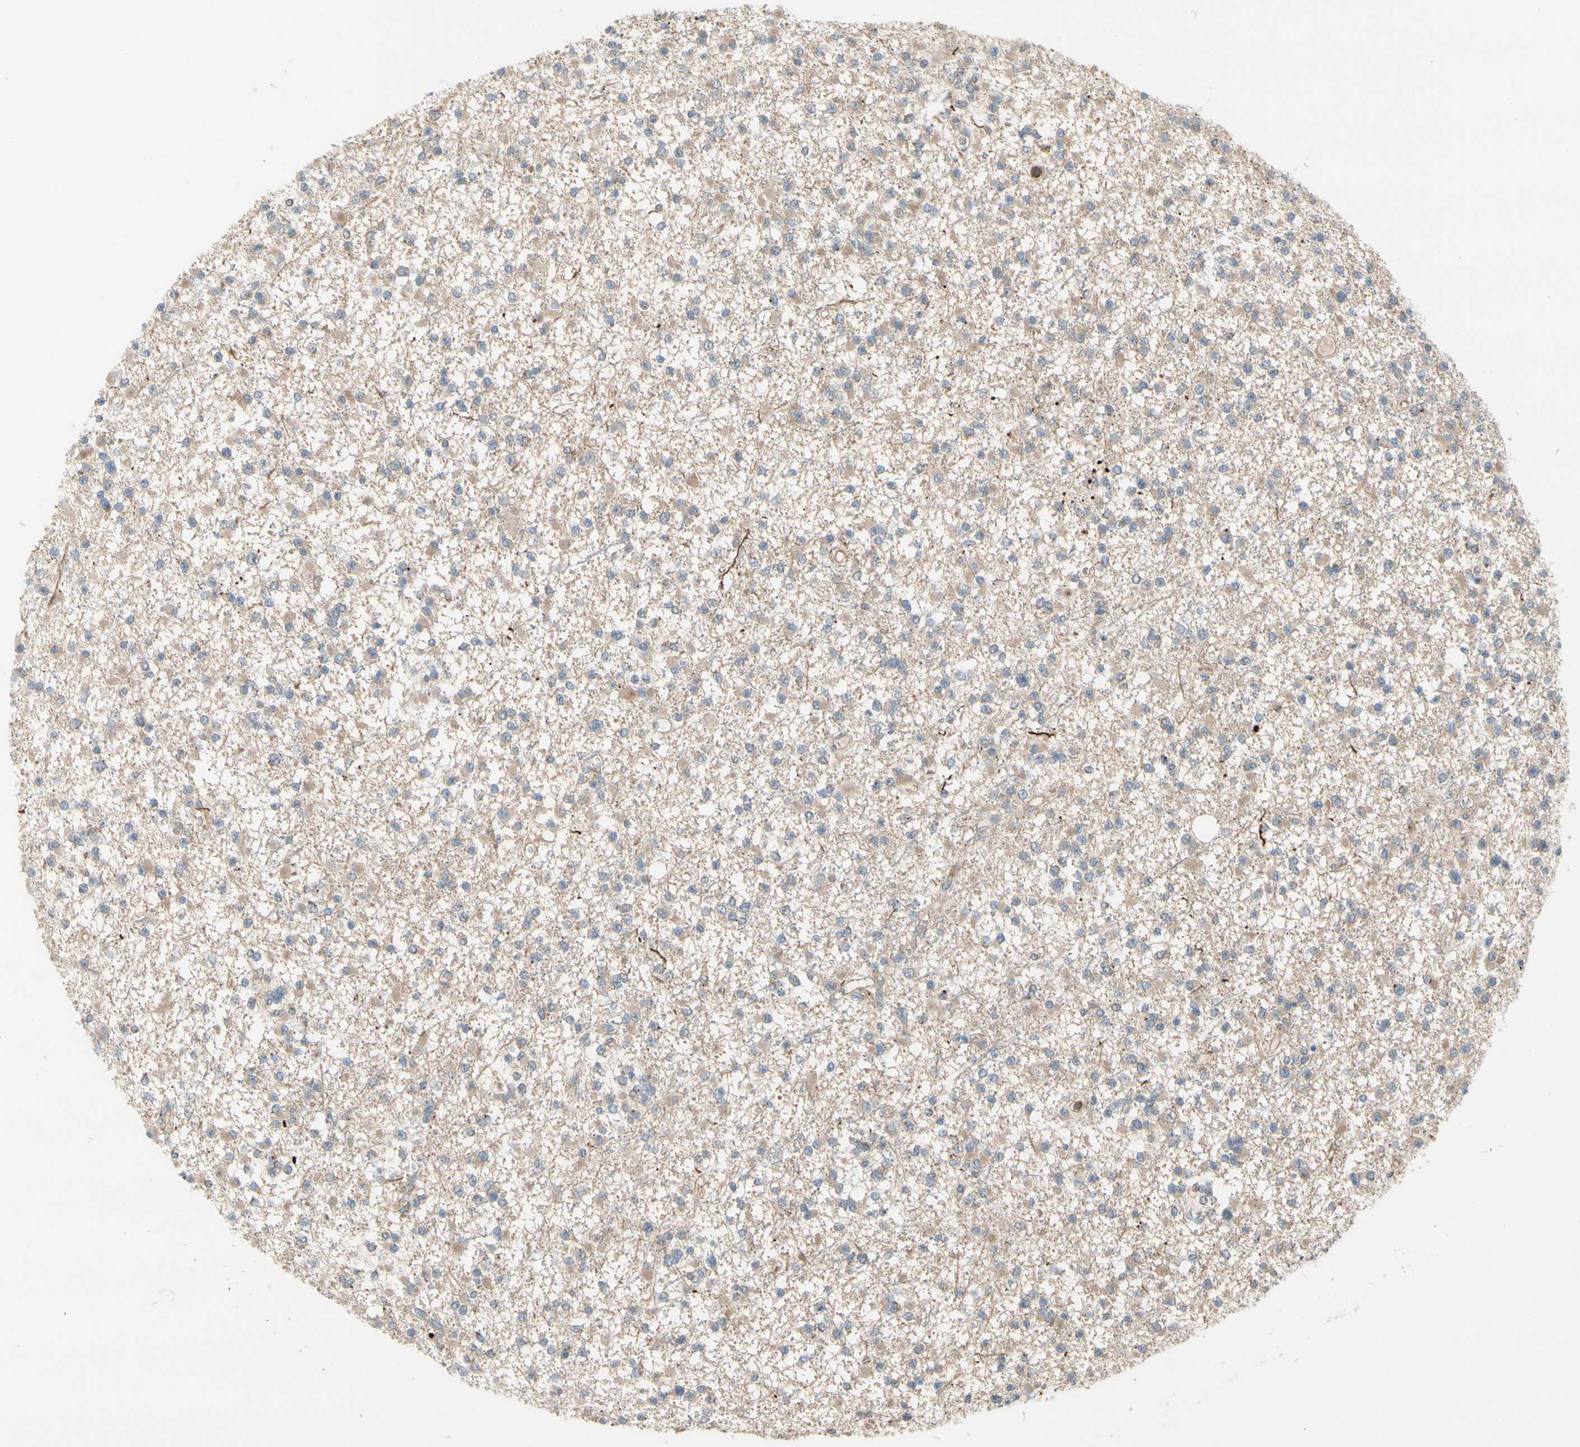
{"staining": {"intensity": "weak", "quantity": "25%-75%", "location": "cytoplasmic/membranous"}, "tissue": "glioma", "cell_type": "Tumor cells", "image_type": "cancer", "snomed": [{"axis": "morphology", "description": "Glioma, malignant, Low grade"}, {"axis": "topography", "description": "Brain"}], "caption": "This micrograph reveals immunohistochemistry (IHC) staining of glioma, with low weak cytoplasmic/membranous expression in approximately 25%-75% of tumor cells.", "gene": "GALNT5", "patient": {"sex": "female", "age": 22}}